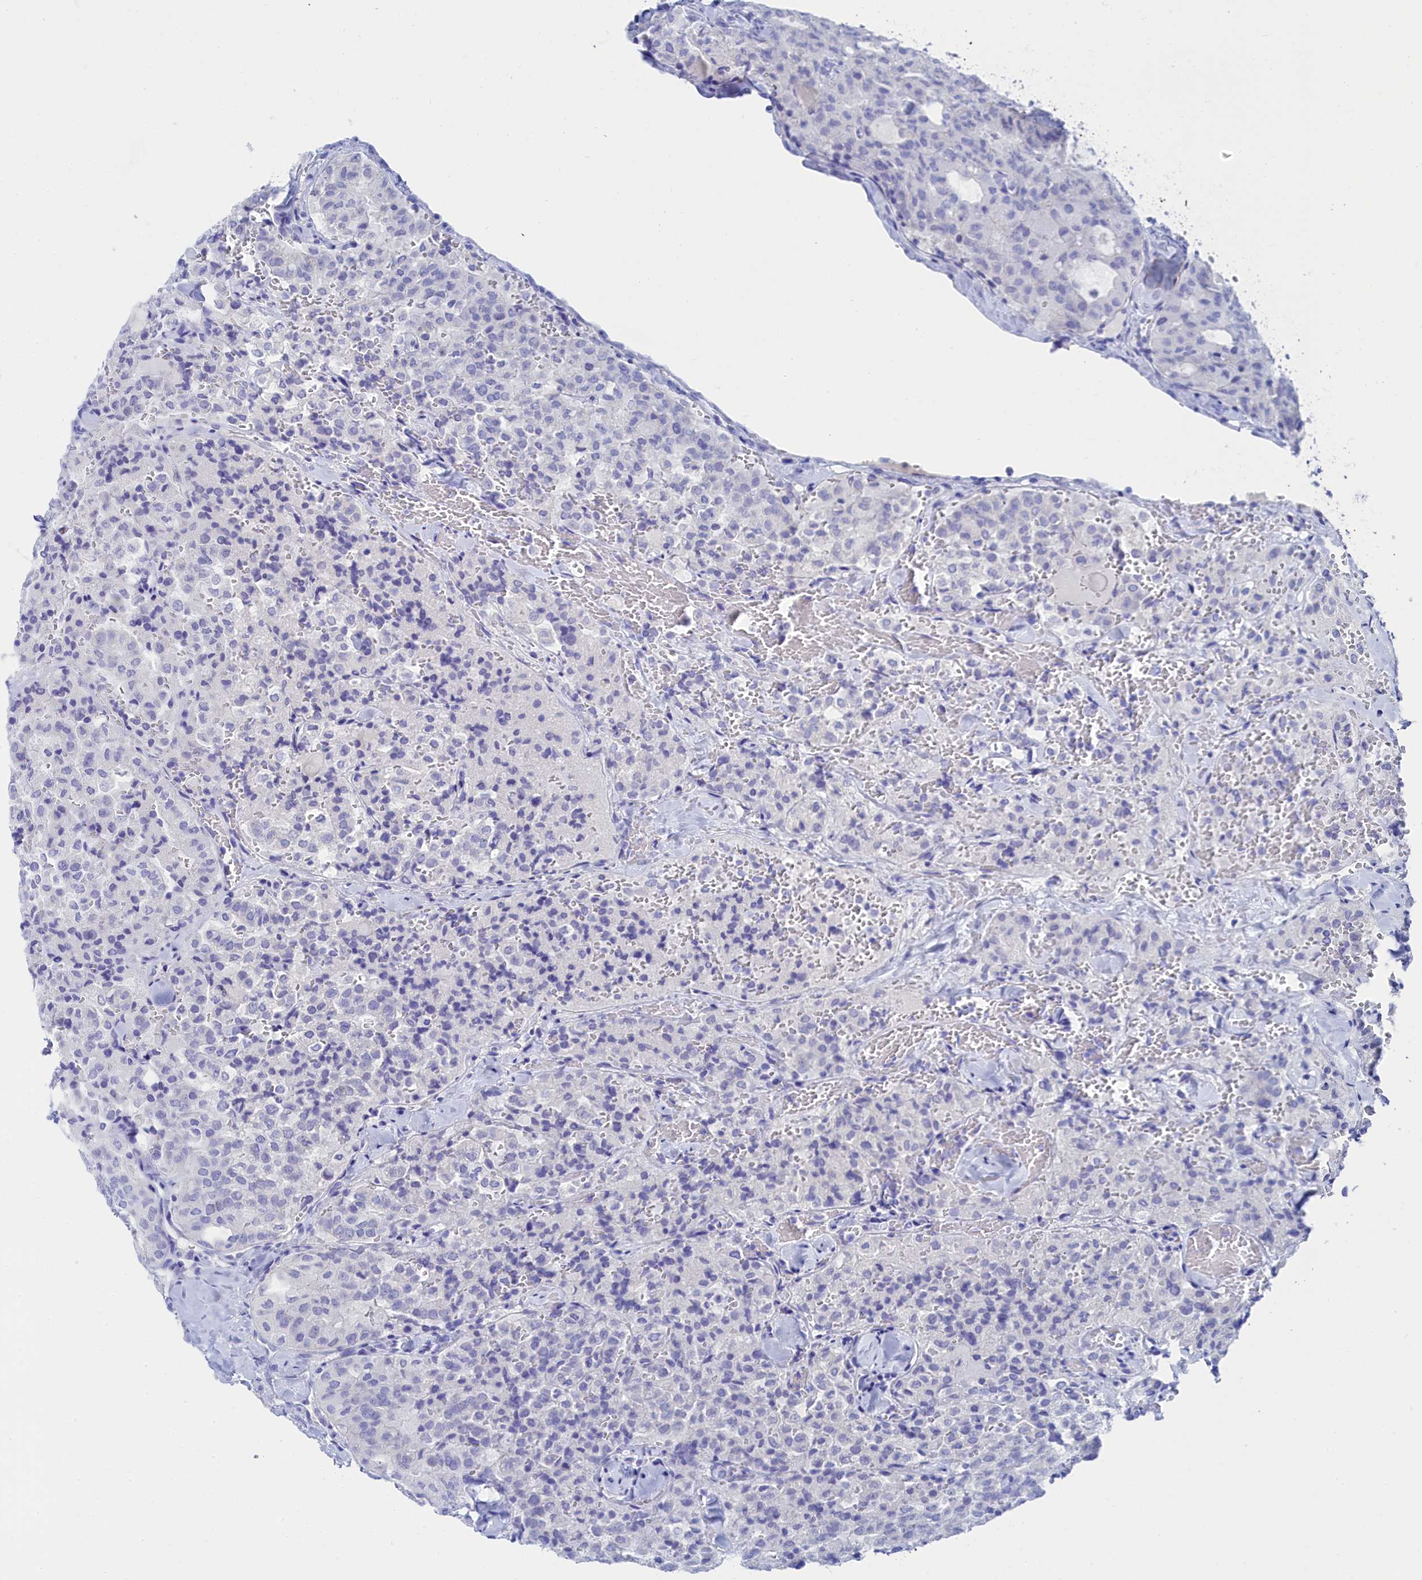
{"staining": {"intensity": "negative", "quantity": "none", "location": "none"}, "tissue": "thyroid cancer", "cell_type": "Tumor cells", "image_type": "cancer", "snomed": [{"axis": "morphology", "description": "Follicular adenoma carcinoma, NOS"}, {"axis": "topography", "description": "Thyroid gland"}], "caption": "Follicular adenoma carcinoma (thyroid) was stained to show a protein in brown. There is no significant staining in tumor cells.", "gene": "TRIM10", "patient": {"sex": "male", "age": 75}}